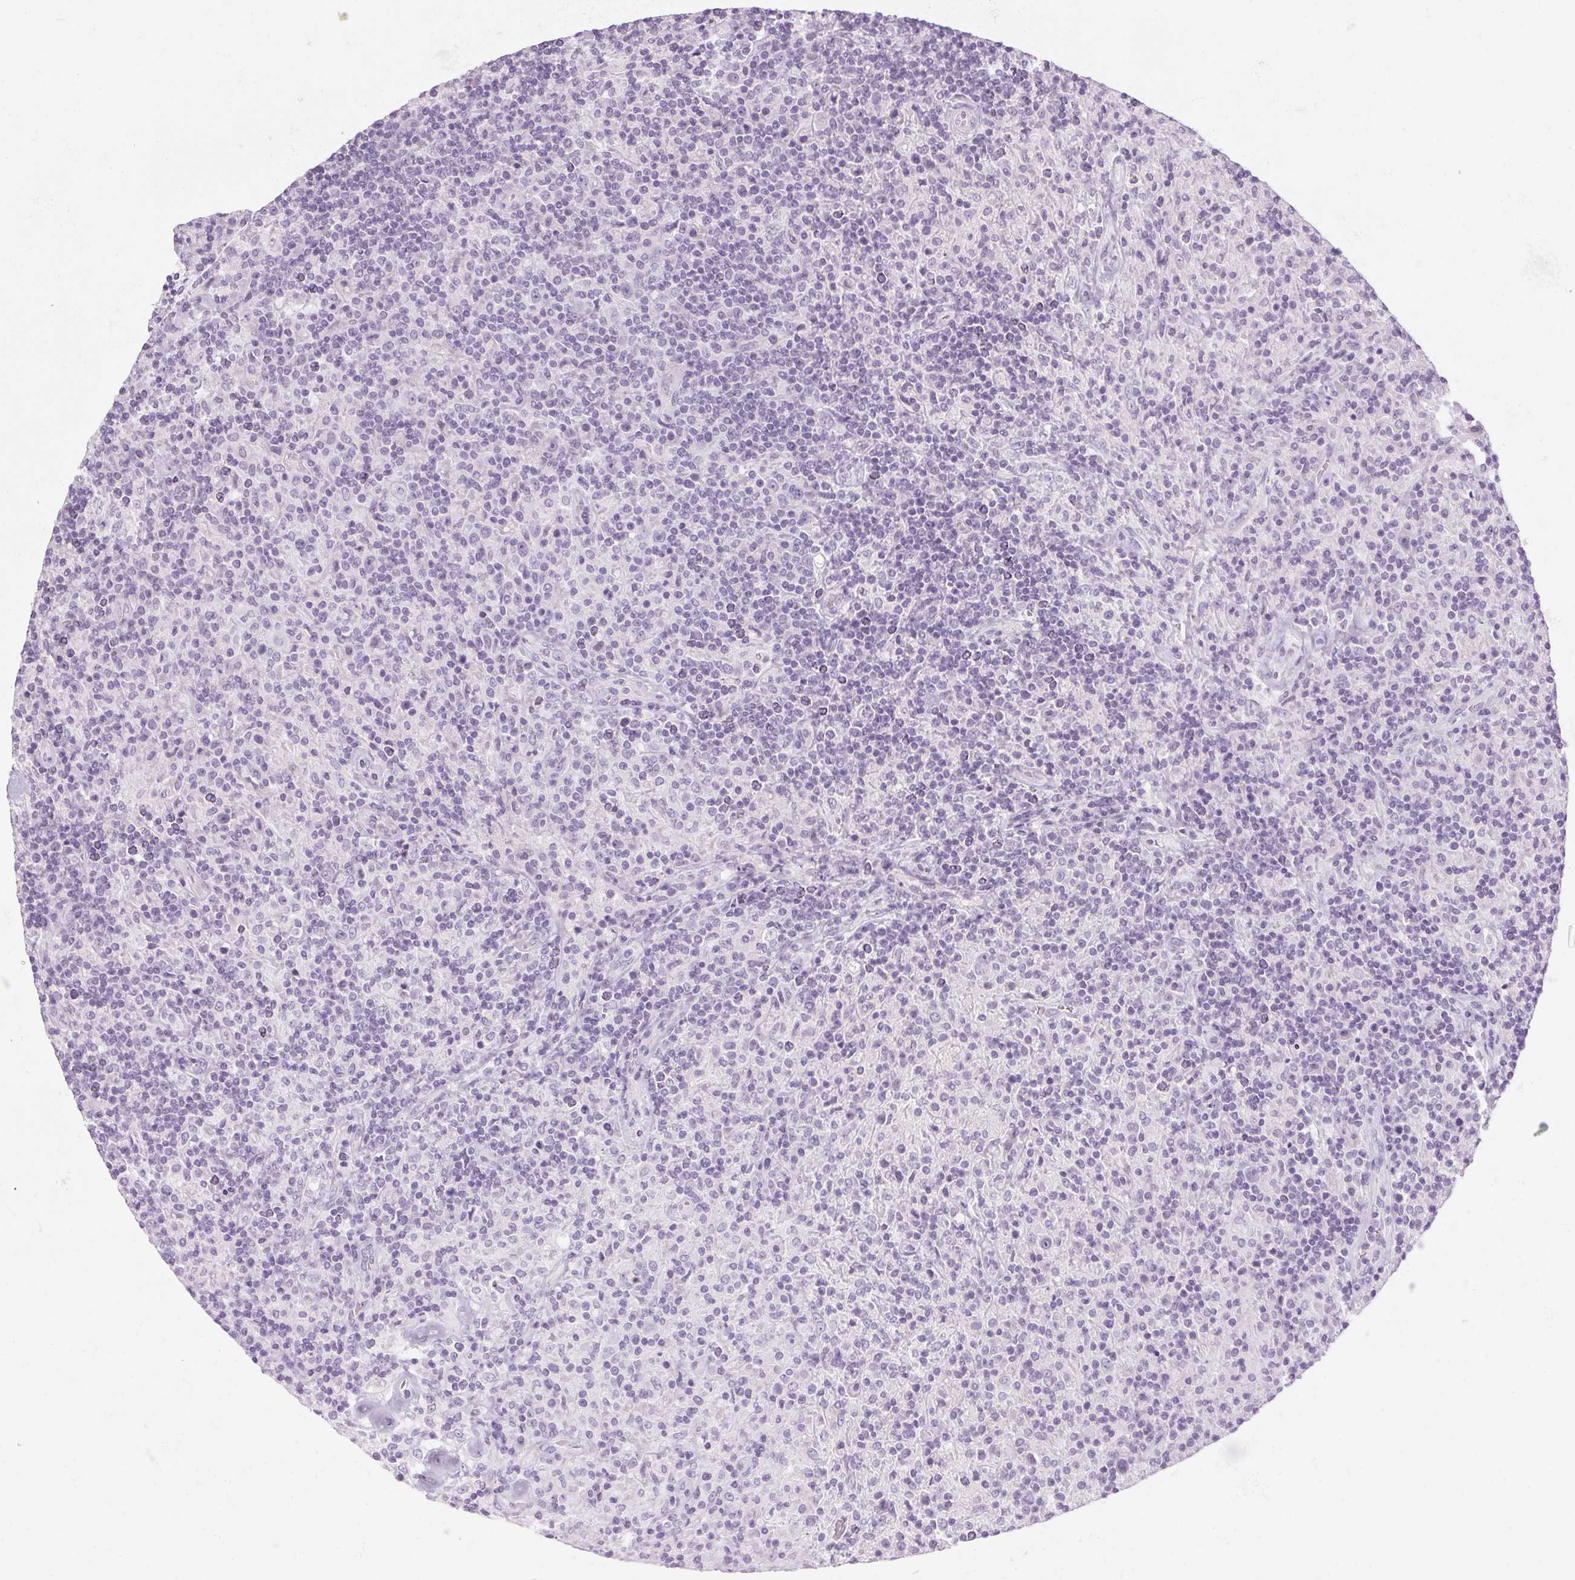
{"staining": {"intensity": "negative", "quantity": "none", "location": "none"}, "tissue": "lymphoma", "cell_type": "Tumor cells", "image_type": "cancer", "snomed": [{"axis": "morphology", "description": "Hodgkin's disease, NOS"}, {"axis": "topography", "description": "Lymph node"}], "caption": "DAB immunohistochemical staining of lymphoma exhibits no significant positivity in tumor cells.", "gene": "RPTN", "patient": {"sex": "male", "age": 70}}